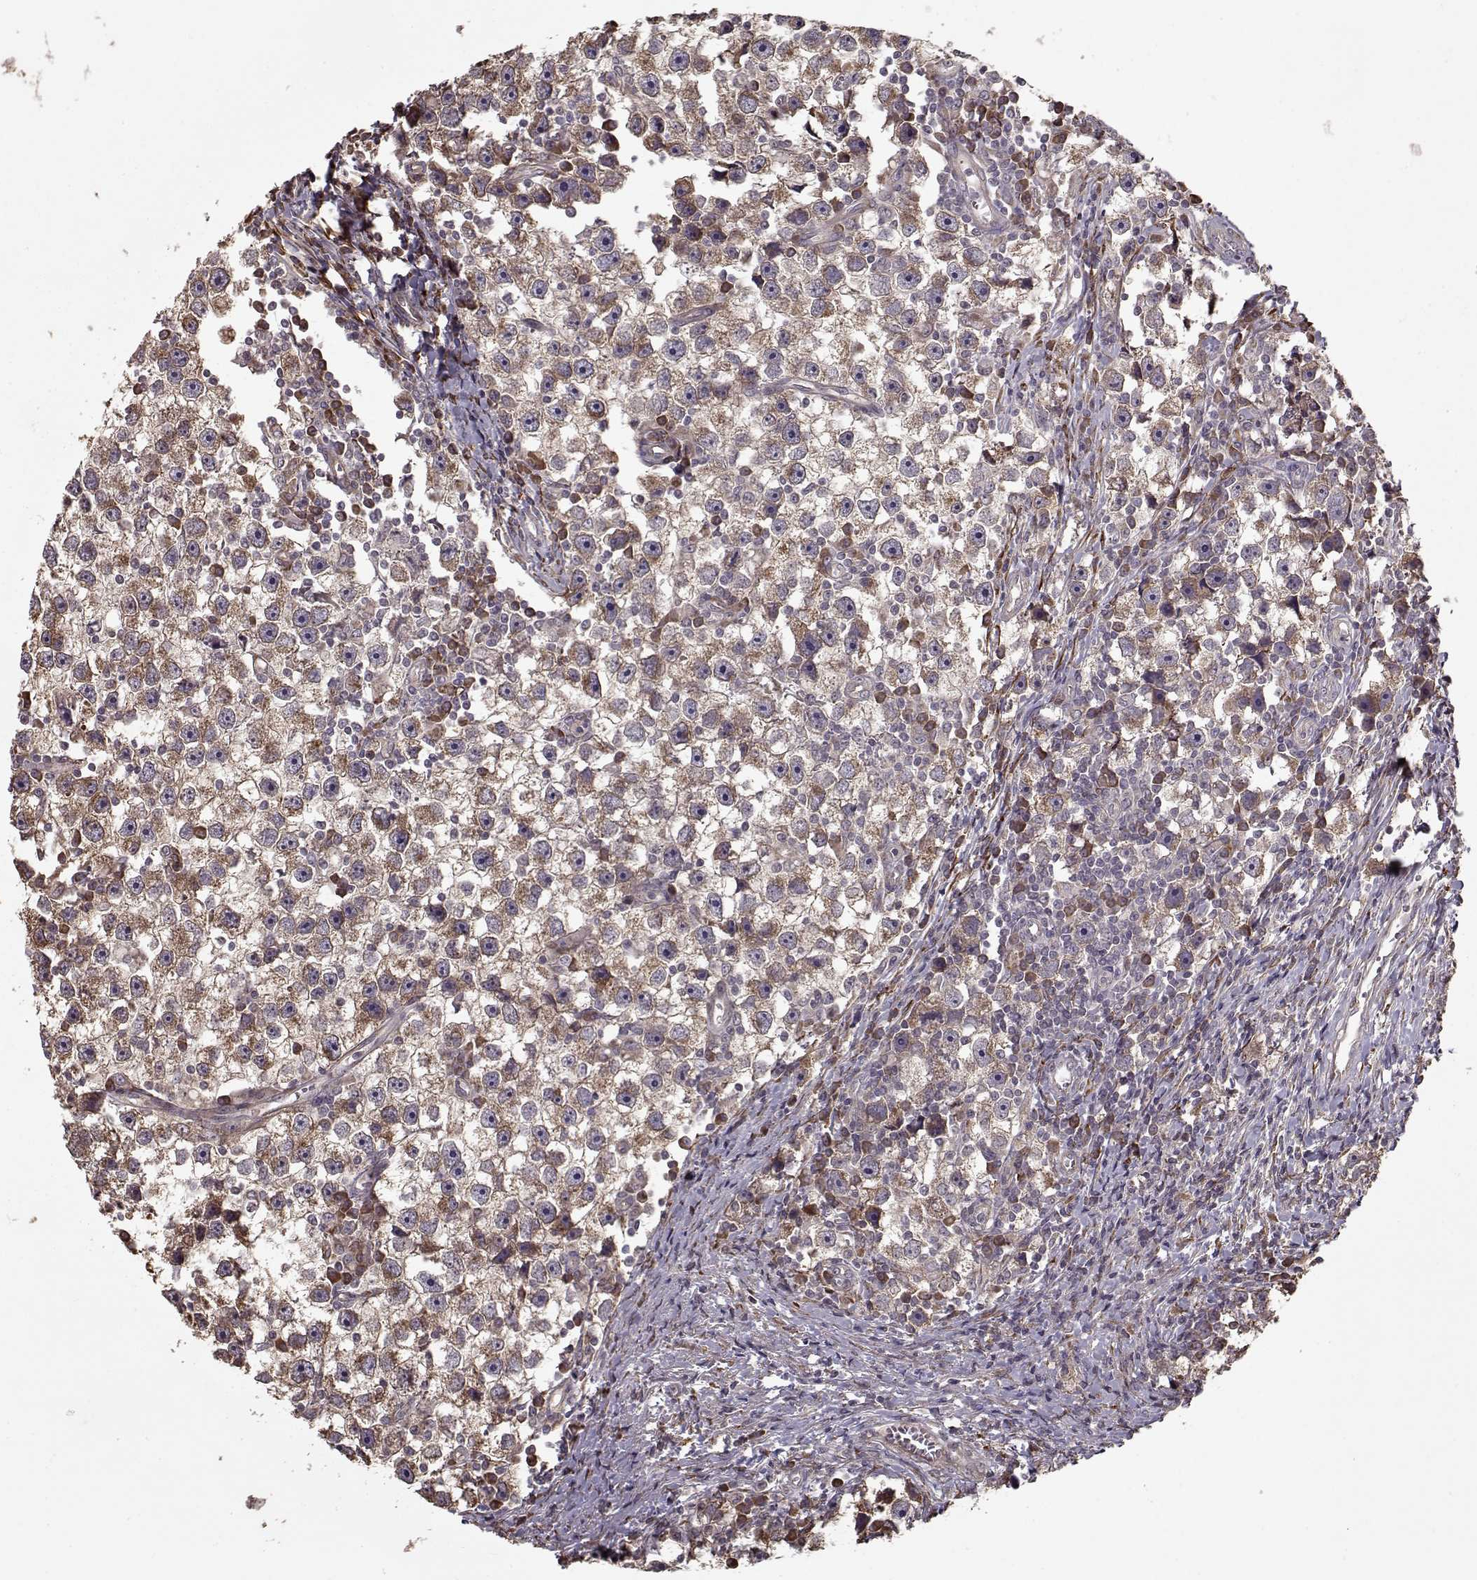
{"staining": {"intensity": "moderate", "quantity": ">75%", "location": "cytoplasmic/membranous"}, "tissue": "testis cancer", "cell_type": "Tumor cells", "image_type": "cancer", "snomed": [{"axis": "morphology", "description": "Seminoma, NOS"}, {"axis": "topography", "description": "Testis"}], "caption": "This is an image of IHC staining of testis seminoma, which shows moderate expression in the cytoplasmic/membranous of tumor cells.", "gene": "IMMP1L", "patient": {"sex": "male", "age": 30}}